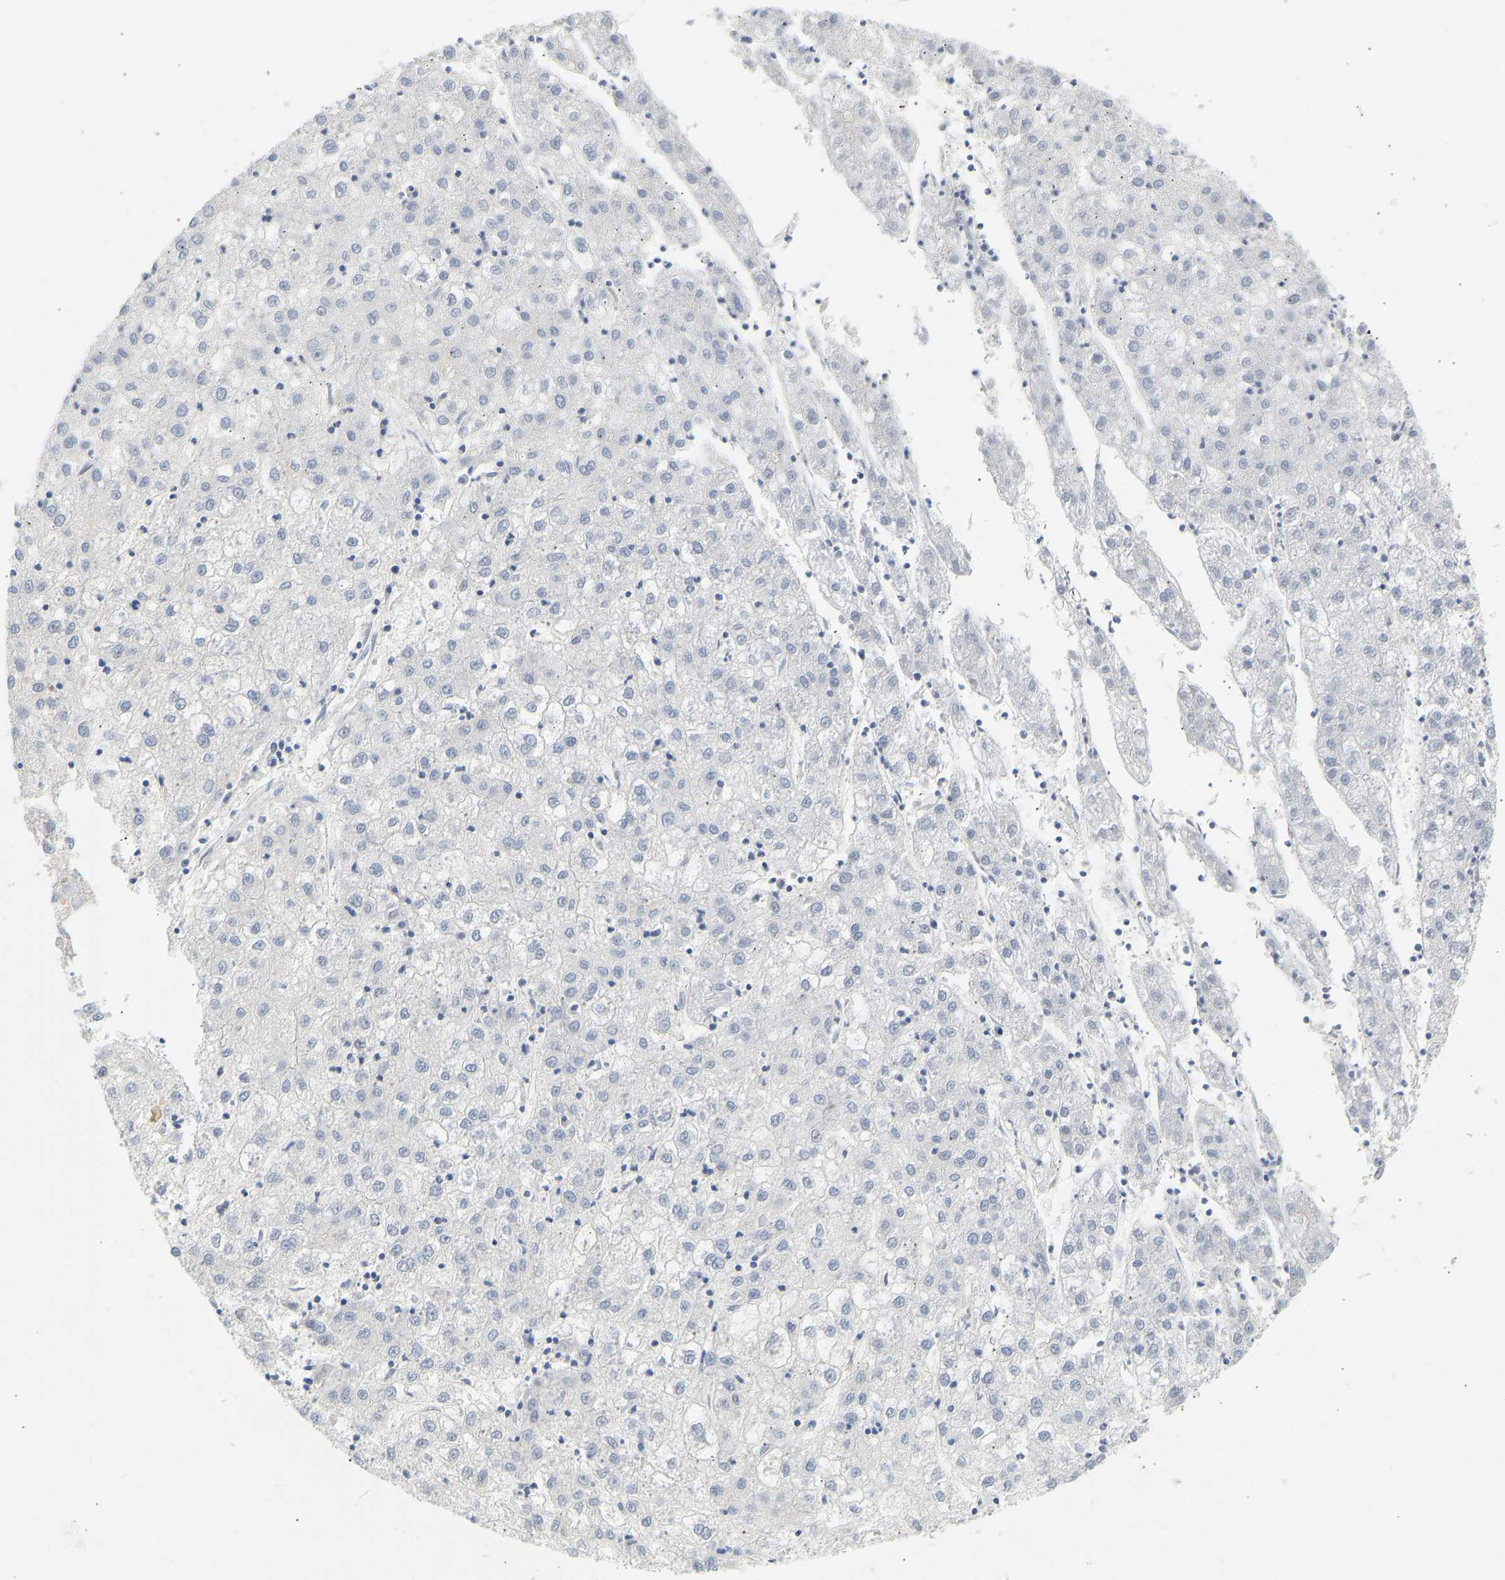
{"staining": {"intensity": "negative", "quantity": "none", "location": "none"}, "tissue": "liver cancer", "cell_type": "Tumor cells", "image_type": "cancer", "snomed": [{"axis": "morphology", "description": "Carcinoma, Hepatocellular, NOS"}, {"axis": "topography", "description": "Liver"}], "caption": "High magnification brightfield microscopy of liver hepatocellular carcinoma stained with DAB (brown) and counterstained with hematoxylin (blue): tumor cells show no significant staining.", "gene": "SLC30A7", "patient": {"sex": "male", "age": 72}}